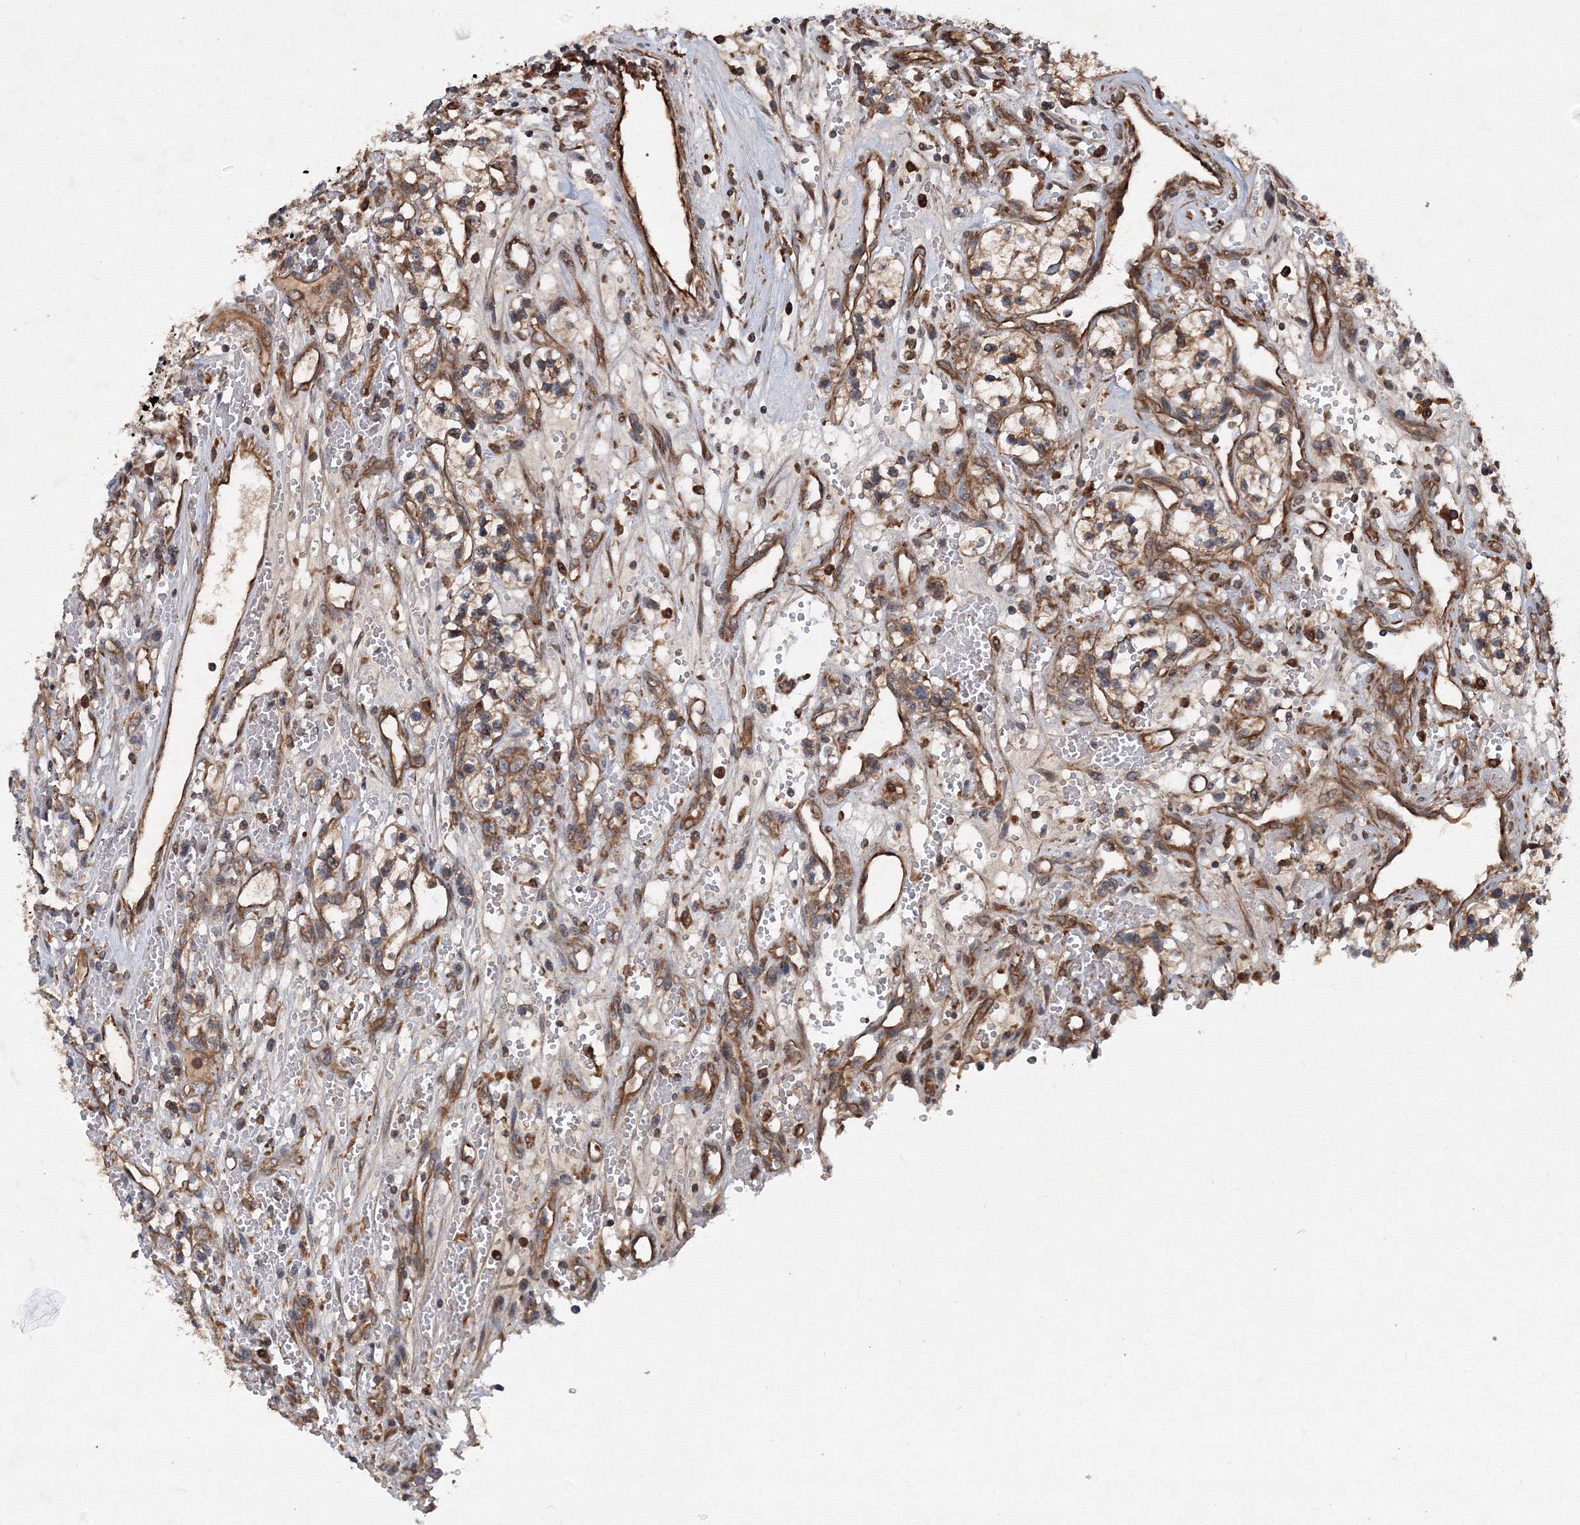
{"staining": {"intensity": "weak", "quantity": ">75%", "location": "cytoplasmic/membranous"}, "tissue": "renal cancer", "cell_type": "Tumor cells", "image_type": "cancer", "snomed": [{"axis": "morphology", "description": "Adenocarcinoma, NOS"}, {"axis": "topography", "description": "Kidney"}], "caption": "Tumor cells reveal low levels of weak cytoplasmic/membranous expression in approximately >75% of cells in human renal cancer. (Brightfield microscopy of DAB IHC at high magnification).", "gene": "ATG3", "patient": {"sex": "female", "age": 57}}